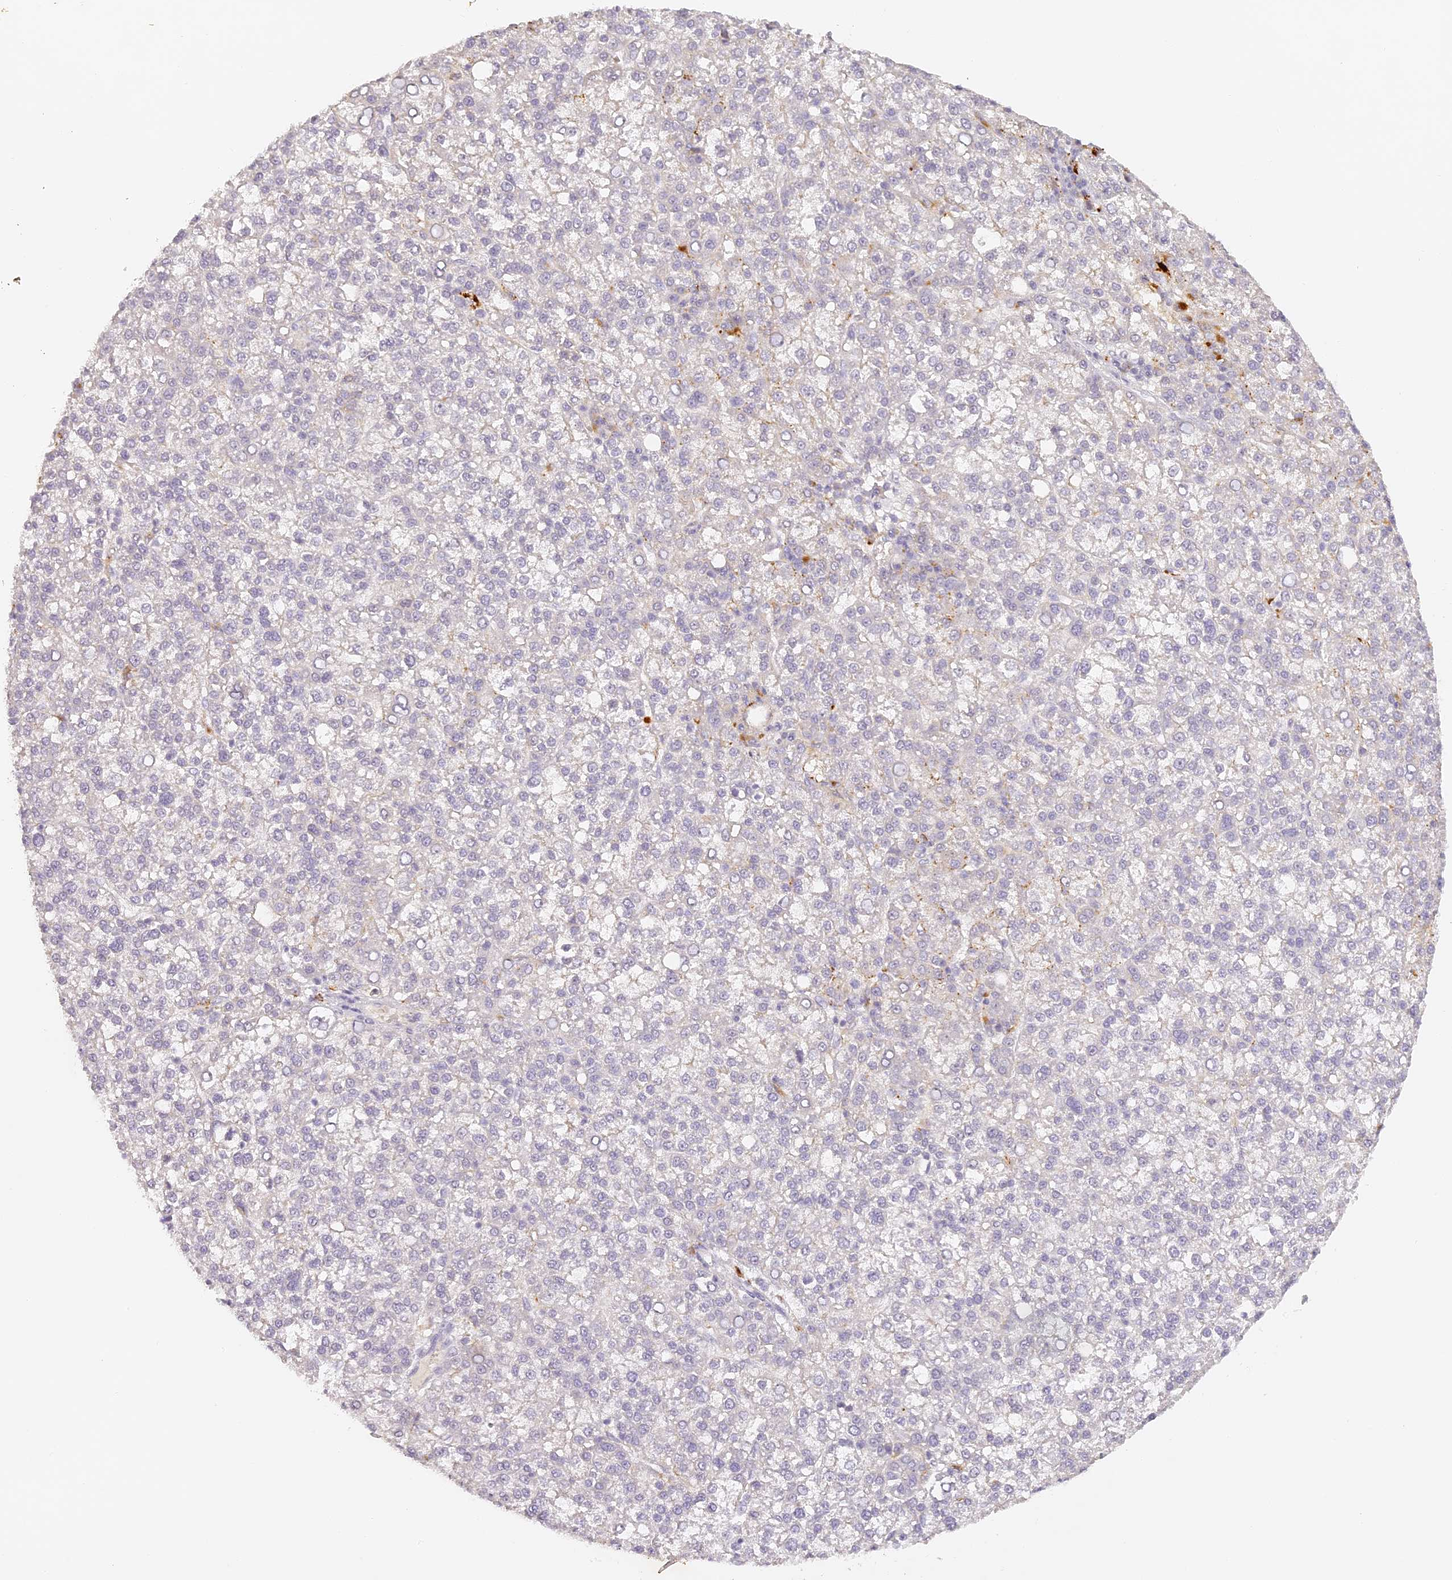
{"staining": {"intensity": "negative", "quantity": "none", "location": "none"}, "tissue": "liver cancer", "cell_type": "Tumor cells", "image_type": "cancer", "snomed": [{"axis": "morphology", "description": "Carcinoma, Hepatocellular, NOS"}, {"axis": "topography", "description": "Liver"}], "caption": "High power microscopy photomicrograph of an IHC photomicrograph of liver cancer, revealing no significant positivity in tumor cells.", "gene": "ELL3", "patient": {"sex": "female", "age": 58}}